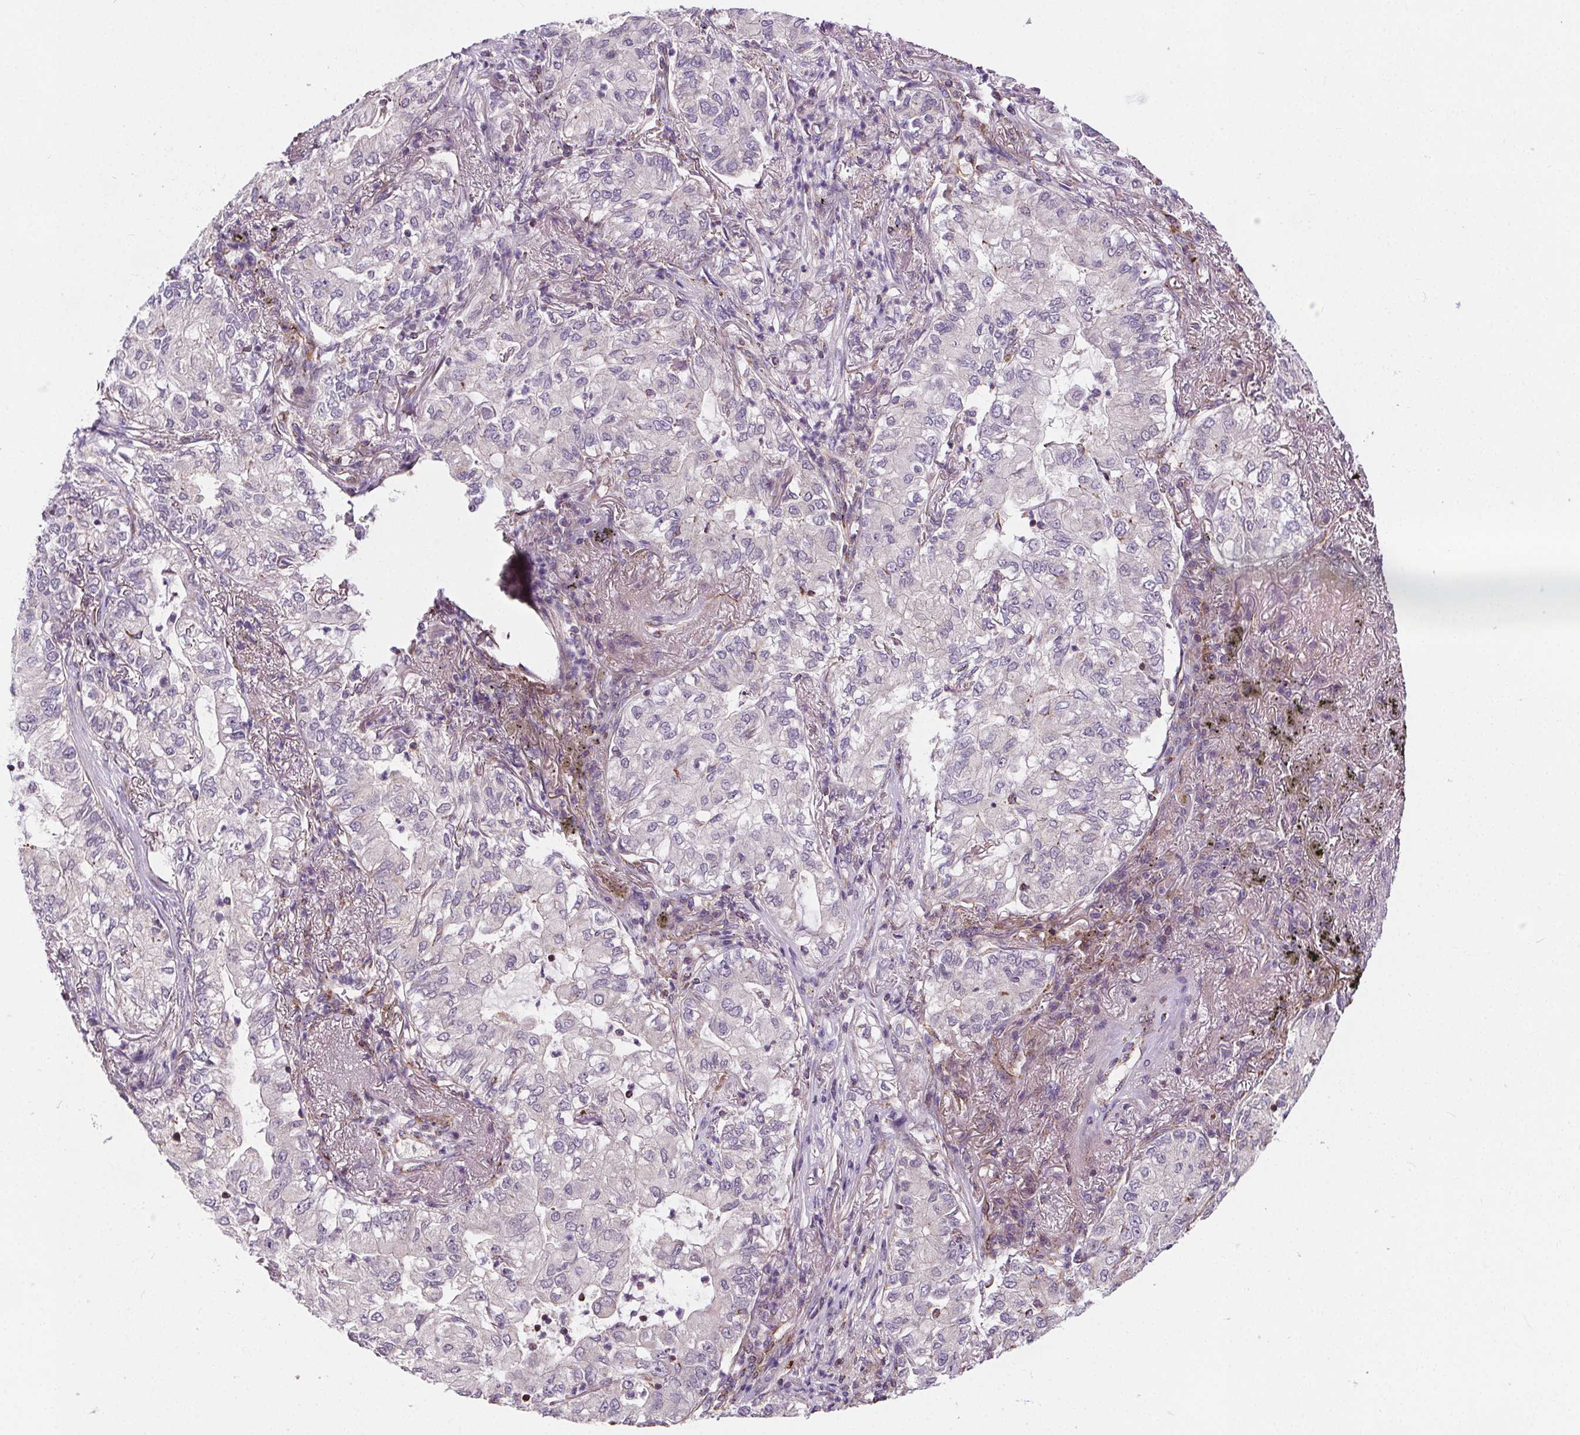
{"staining": {"intensity": "negative", "quantity": "none", "location": "none"}, "tissue": "lung cancer", "cell_type": "Tumor cells", "image_type": "cancer", "snomed": [{"axis": "morphology", "description": "Adenocarcinoma, NOS"}, {"axis": "topography", "description": "Lung"}], "caption": "Micrograph shows no protein positivity in tumor cells of lung adenocarcinoma tissue. (DAB (3,3'-diaminobenzidine) immunohistochemistry with hematoxylin counter stain).", "gene": "GOLT1B", "patient": {"sex": "female", "age": 73}}